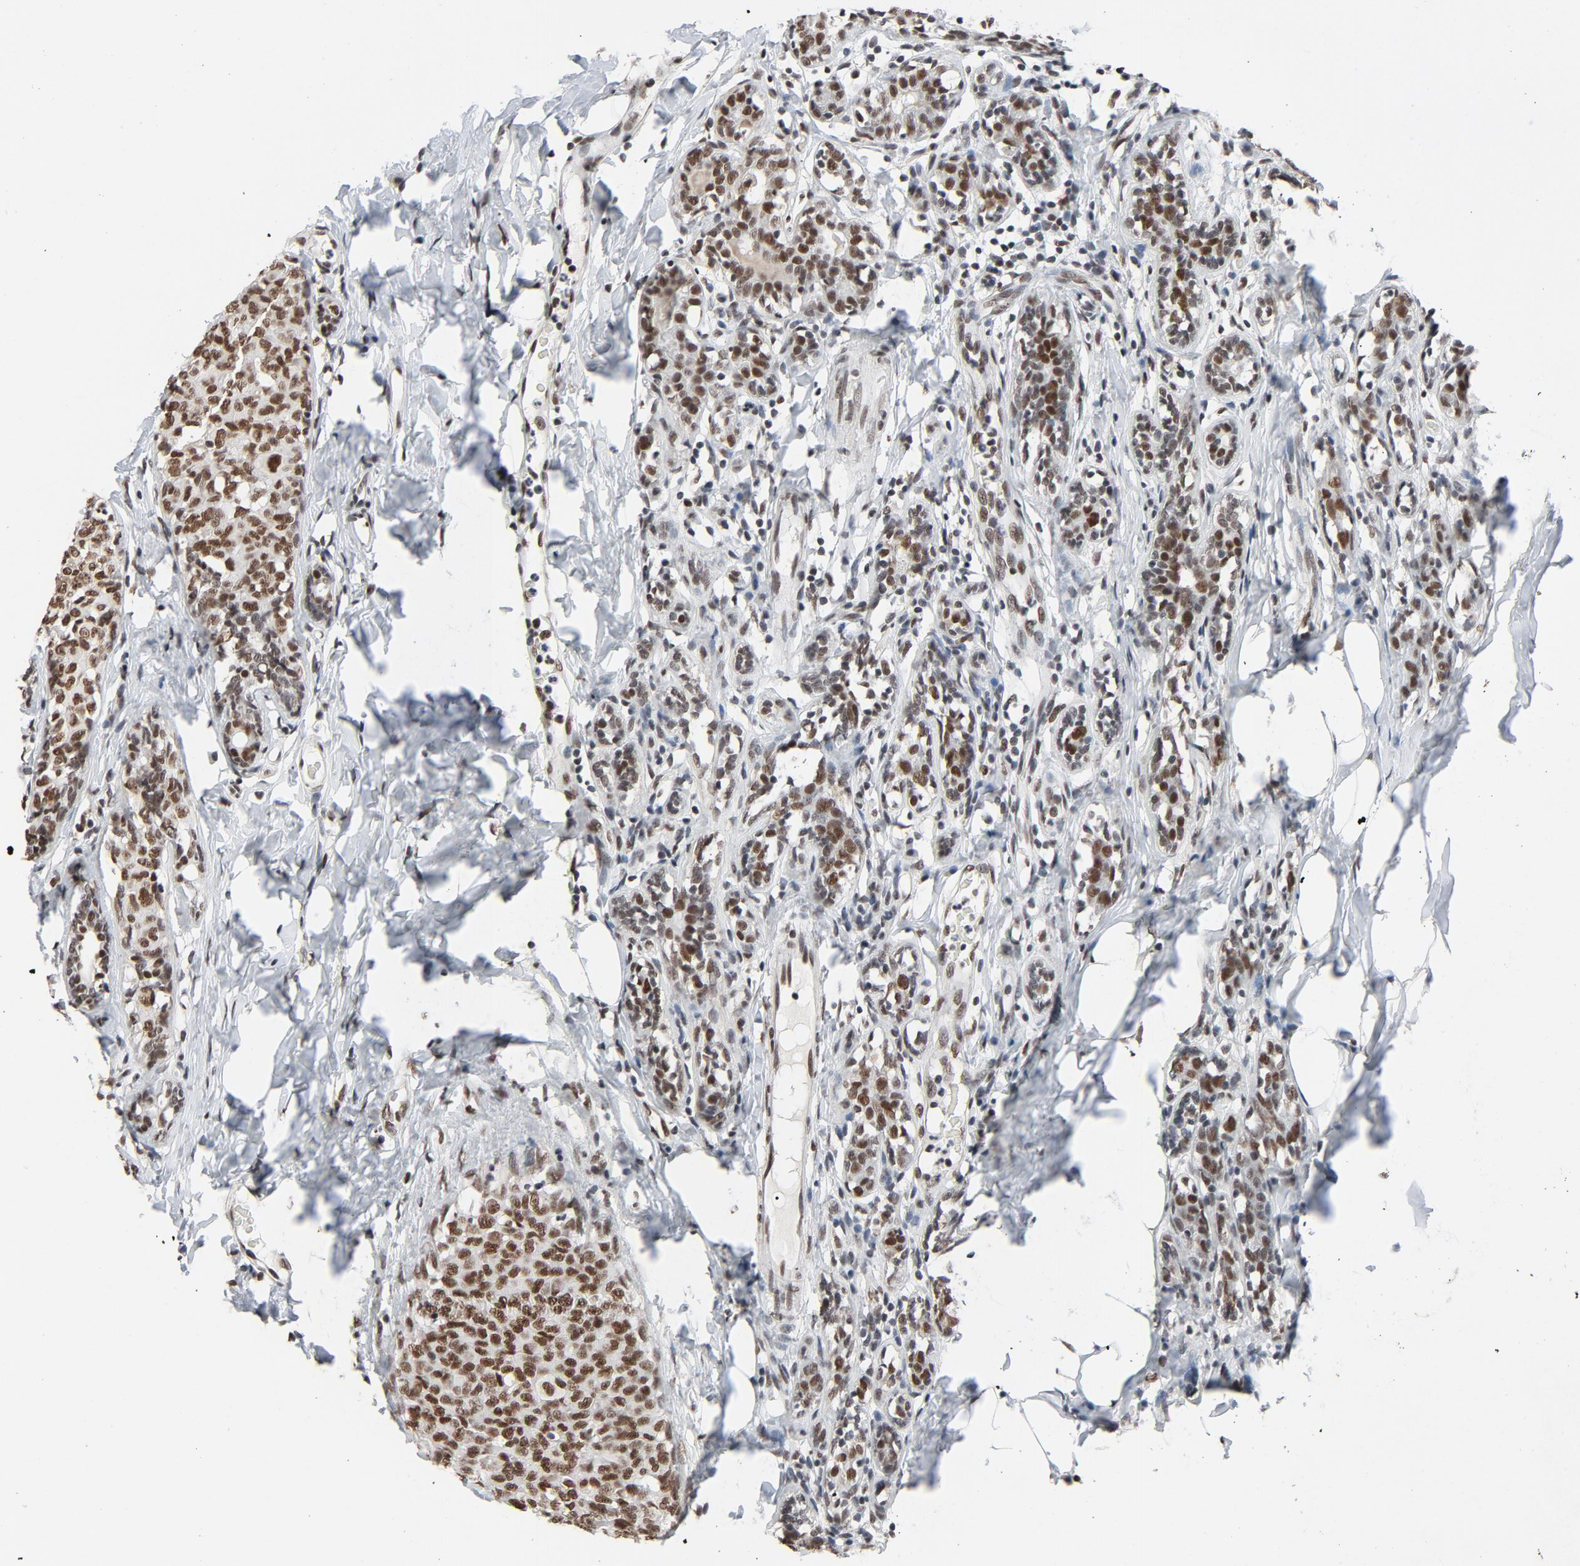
{"staining": {"intensity": "moderate", "quantity": ">75%", "location": "nuclear"}, "tissue": "breast cancer", "cell_type": "Tumor cells", "image_type": "cancer", "snomed": [{"axis": "morphology", "description": "Duct carcinoma"}, {"axis": "topography", "description": "Breast"}], "caption": "This is a histology image of immunohistochemistry (IHC) staining of breast cancer (infiltrating ductal carcinoma), which shows moderate positivity in the nuclear of tumor cells.", "gene": "MRE11", "patient": {"sex": "female", "age": 40}}